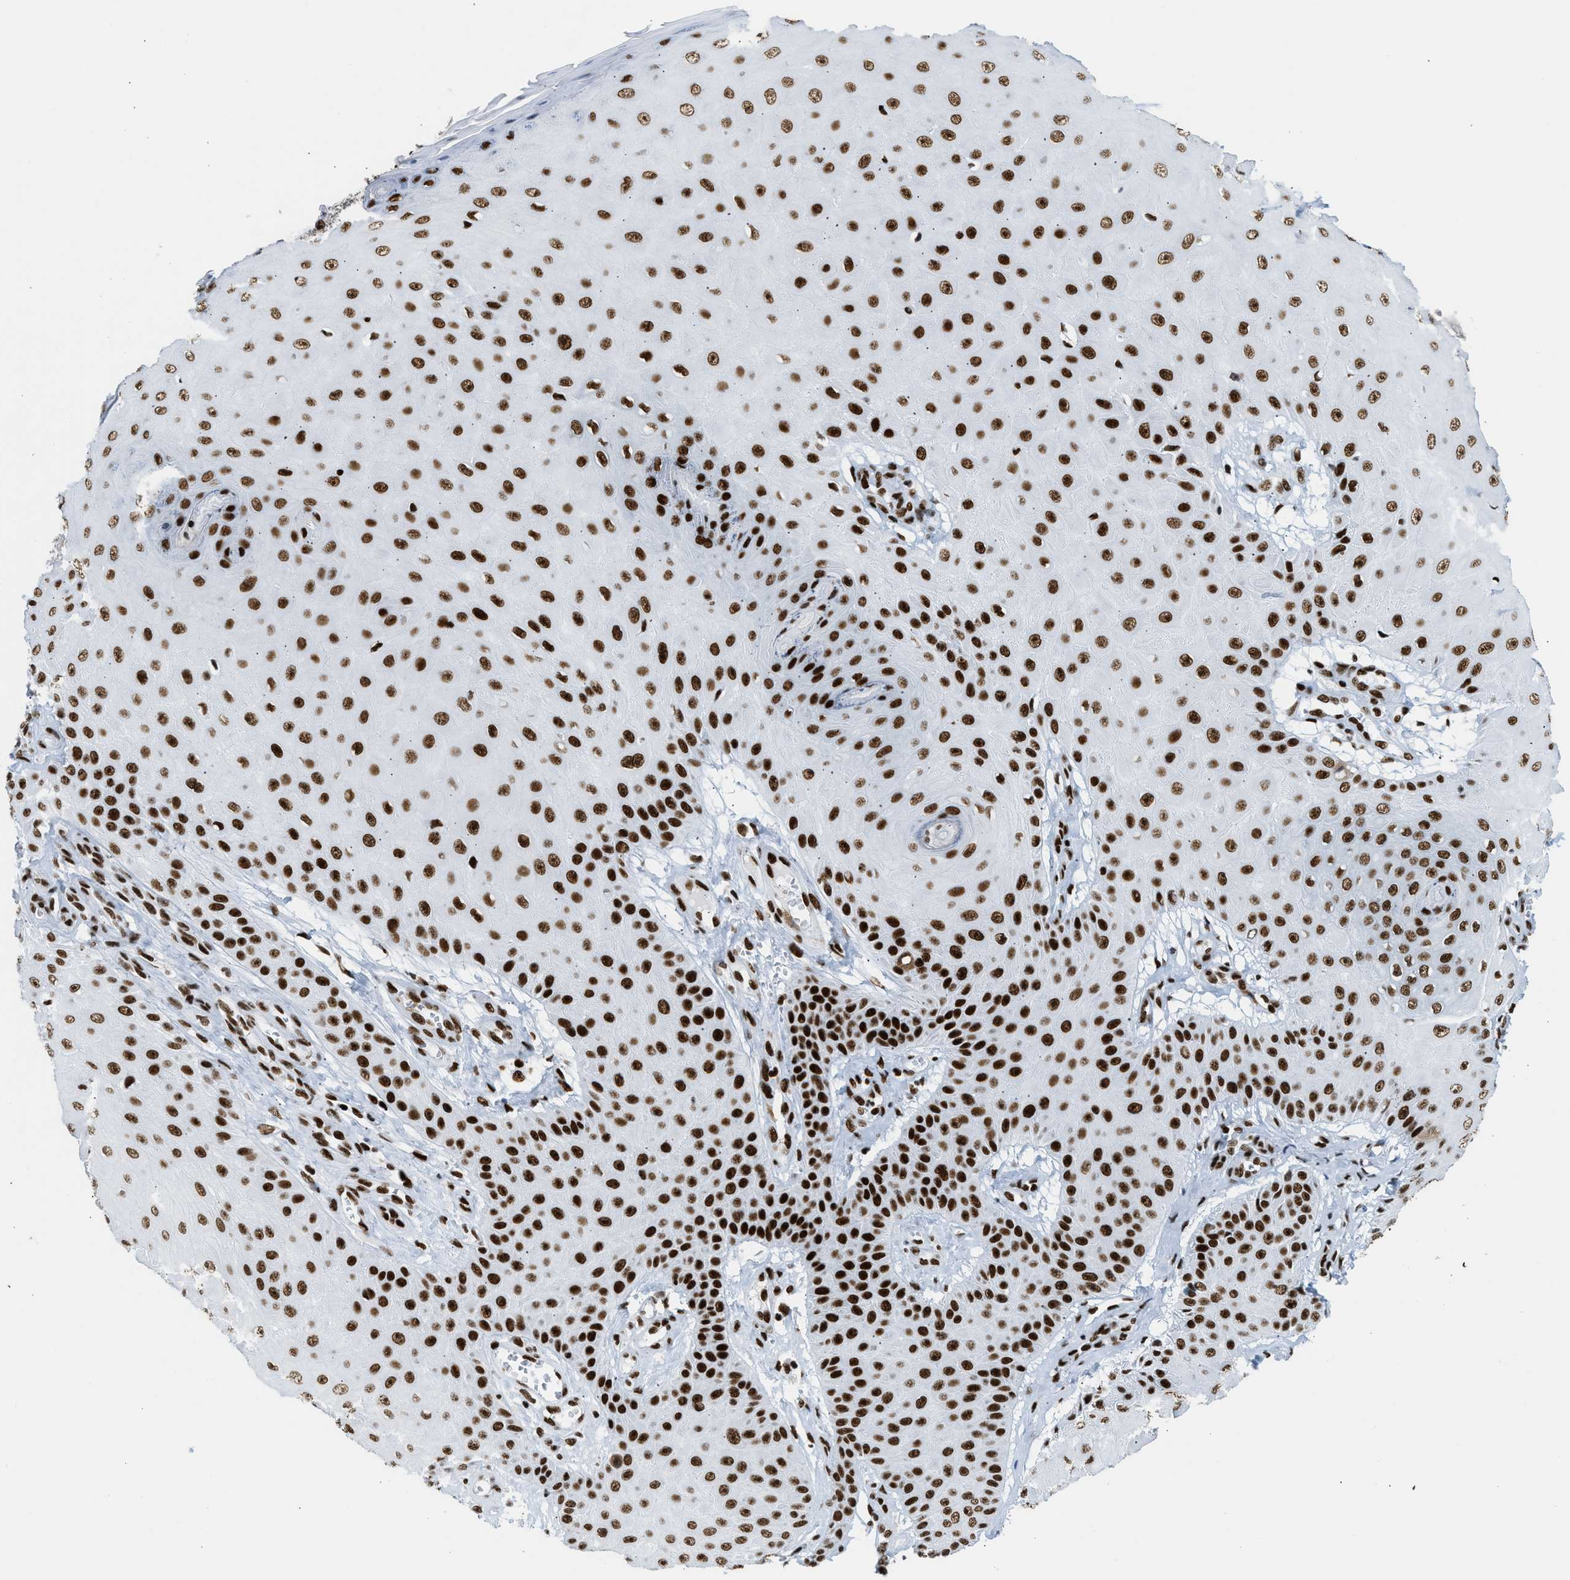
{"staining": {"intensity": "strong", "quantity": ">75%", "location": "nuclear"}, "tissue": "skin cancer", "cell_type": "Tumor cells", "image_type": "cancer", "snomed": [{"axis": "morphology", "description": "Squamous cell carcinoma, NOS"}, {"axis": "topography", "description": "Skin"}], "caption": "Immunohistochemistry (DAB) staining of human skin cancer (squamous cell carcinoma) demonstrates strong nuclear protein positivity in about >75% of tumor cells. (DAB (3,3'-diaminobenzidine) = brown stain, brightfield microscopy at high magnification).", "gene": "PIF1", "patient": {"sex": "male", "age": 74}}